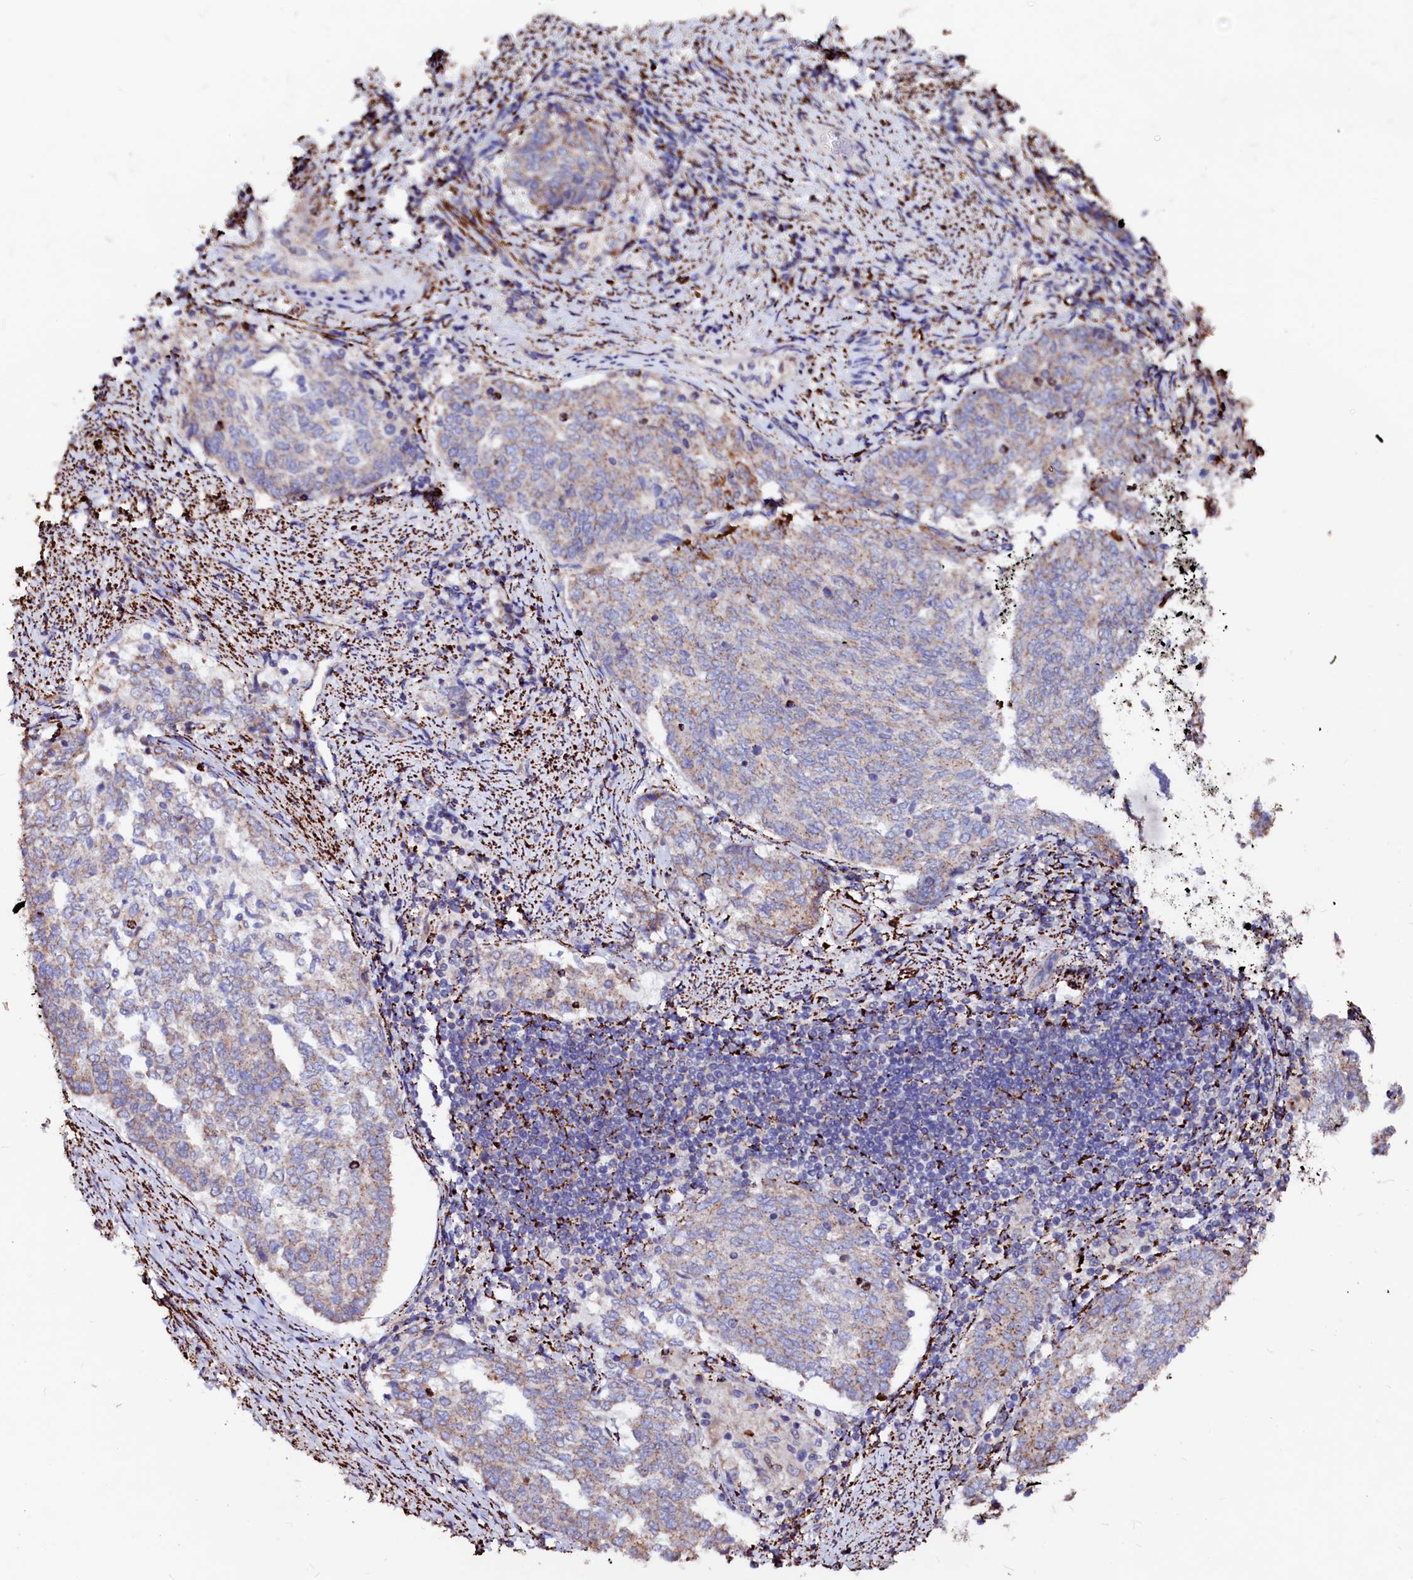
{"staining": {"intensity": "strong", "quantity": "<25%", "location": "cytoplasmic/membranous"}, "tissue": "endometrial cancer", "cell_type": "Tumor cells", "image_type": "cancer", "snomed": [{"axis": "morphology", "description": "Adenocarcinoma, NOS"}, {"axis": "topography", "description": "Endometrium"}], "caption": "IHC photomicrograph of endometrial adenocarcinoma stained for a protein (brown), which reveals medium levels of strong cytoplasmic/membranous expression in about <25% of tumor cells.", "gene": "MAOB", "patient": {"sex": "female", "age": 80}}